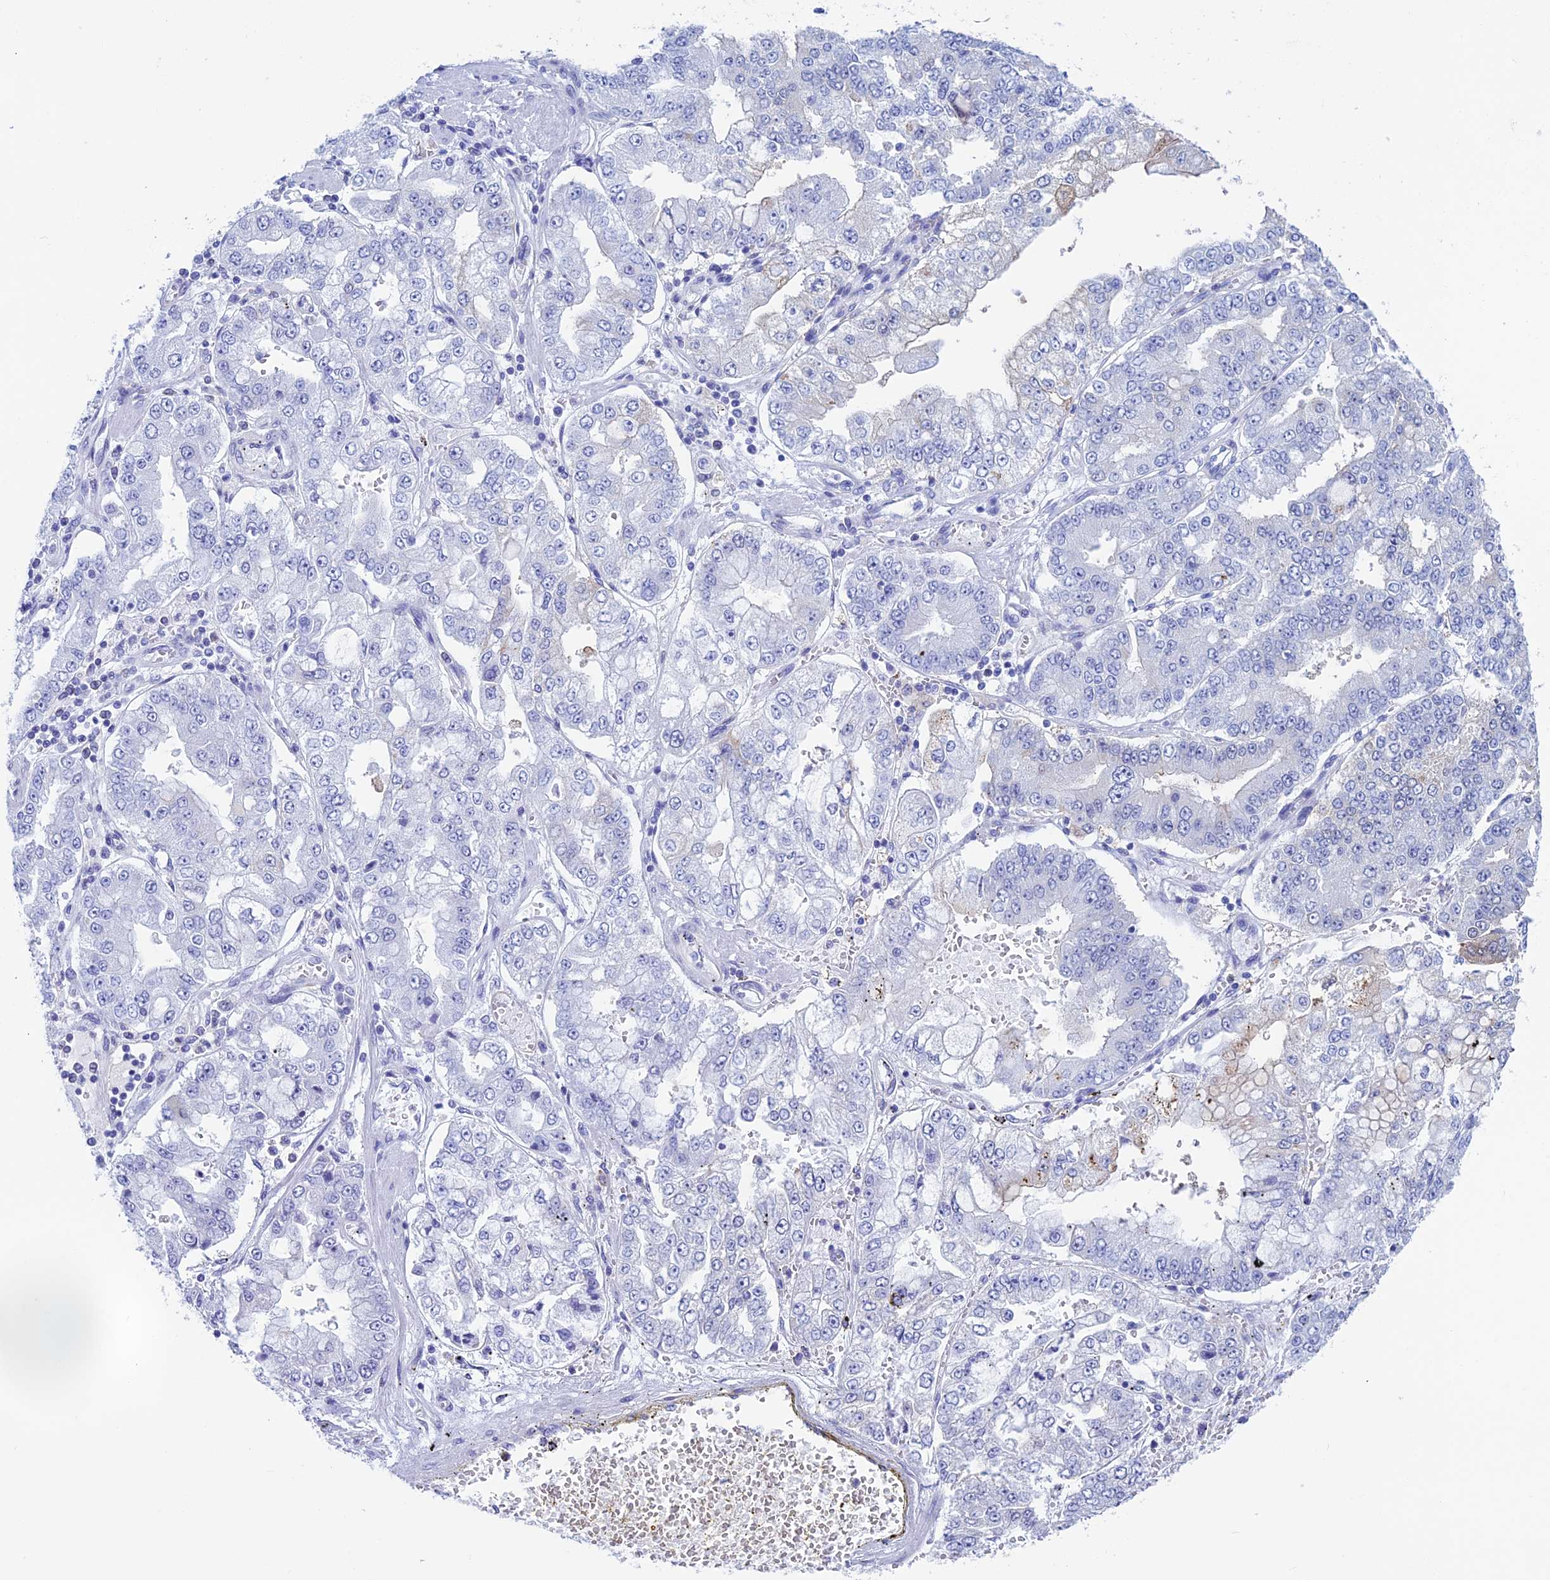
{"staining": {"intensity": "negative", "quantity": "none", "location": "none"}, "tissue": "stomach cancer", "cell_type": "Tumor cells", "image_type": "cancer", "snomed": [{"axis": "morphology", "description": "Adenocarcinoma, NOS"}, {"axis": "topography", "description": "Stomach"}], "caption": "Photomicrograph shows no significant protein expression in tumor cells of stomach cancer.", "gene": "KCNK17", "patient": {"sex": "male", "age": 76}}